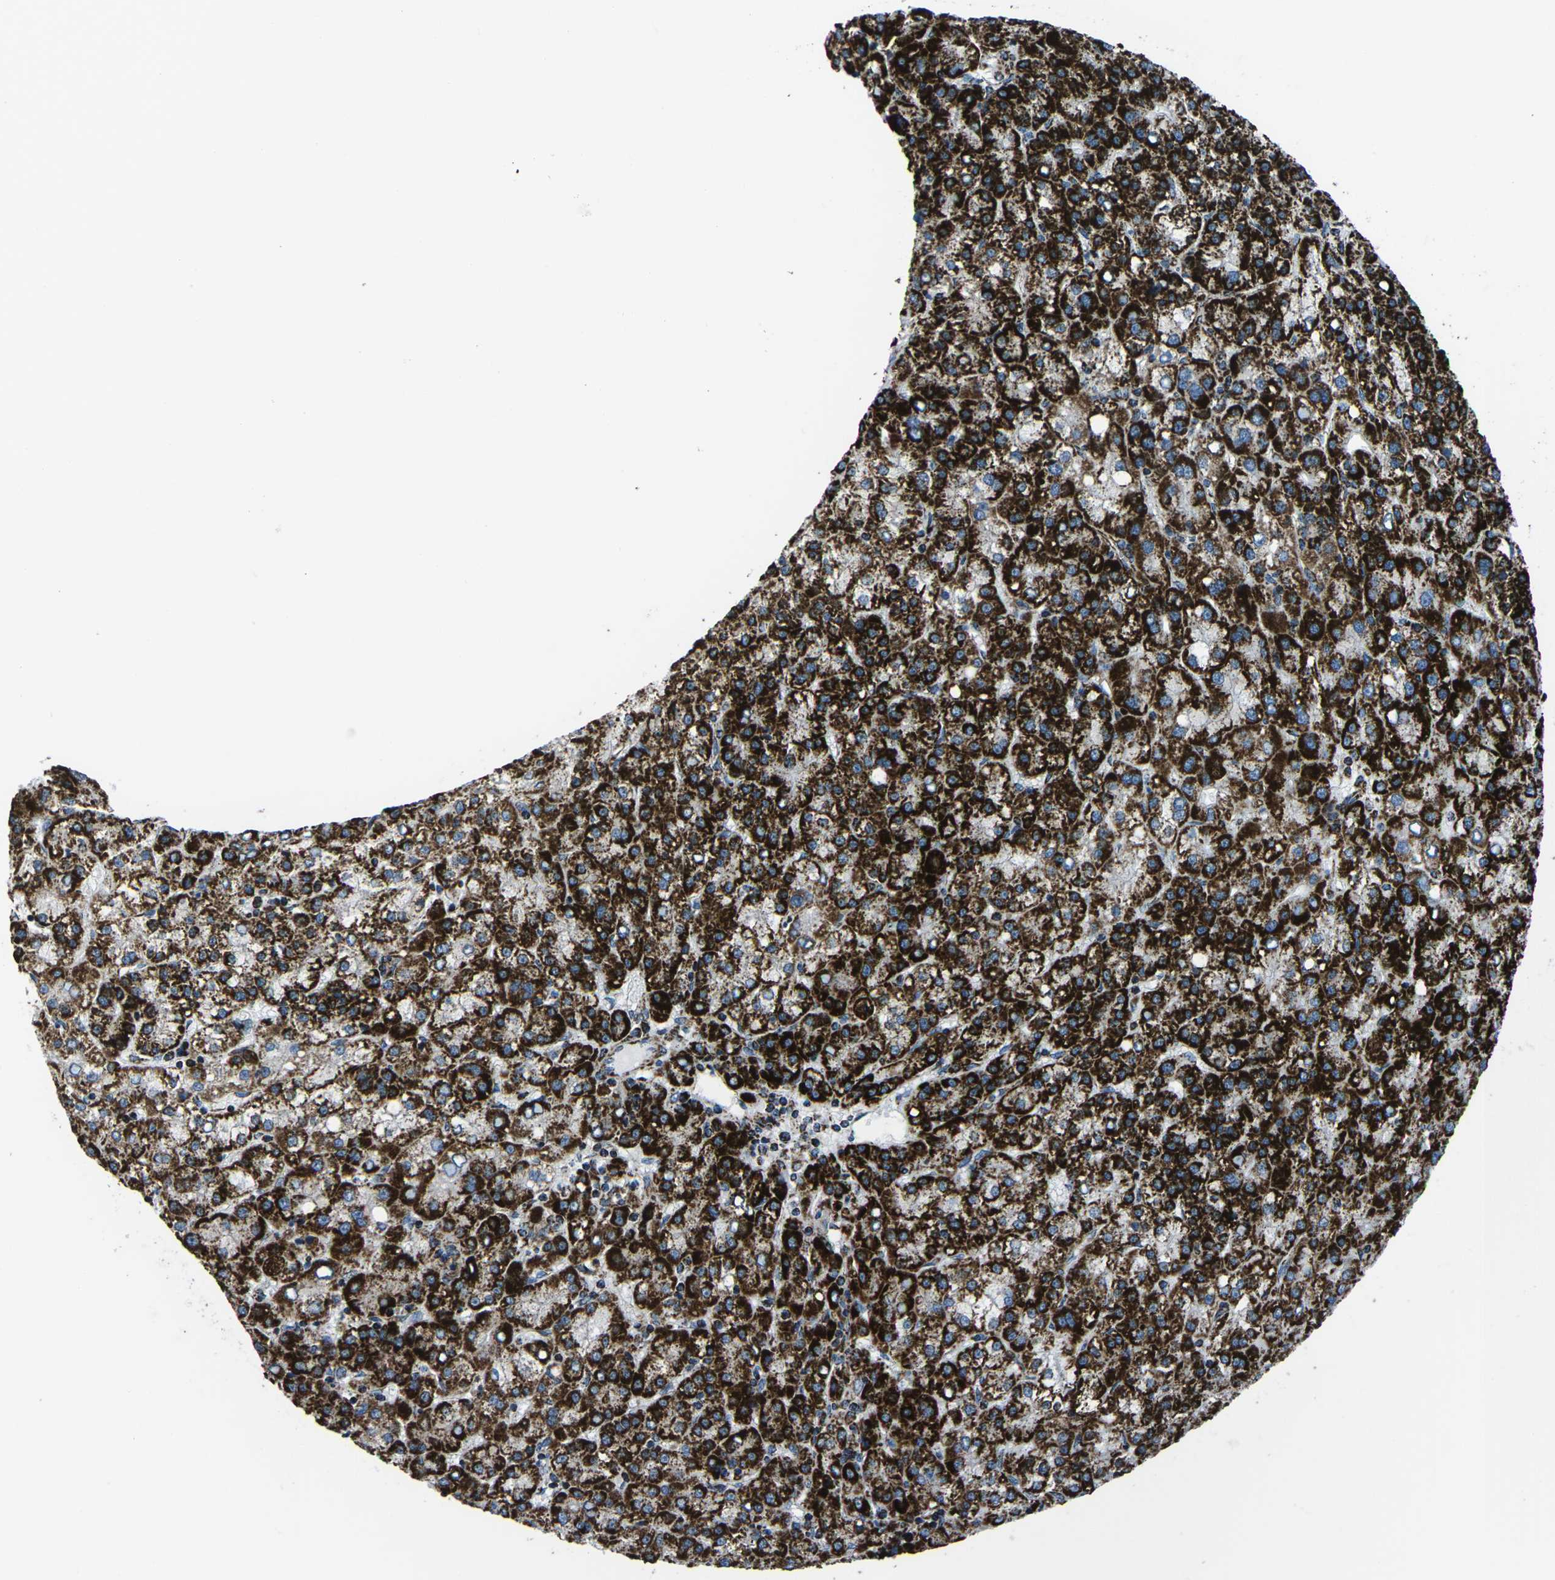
{"staining": {"intensity": "strong", "quantity": ">75%", "location": "cytoplasmic/membranous"}, "tissue": "liver cancer", "cell_type": "Tumor cells", "image_type": "cancer", "snomed": [{"axis": "morphology", "description": "Carcinoma, Hepatocellular, NOS"}, {"axis": "topography", "description": "Liver"}], "caption": "The photomicrograph displays a brown stain indicating the presence of a protein in the cytoplasmic/membranous of tumor cells in liver cancer (hepatocellular carcinoma). Nuclei are stained in blue.", "gene": "MT-CO2", "patient": {"sex": "female", "age": 58}}